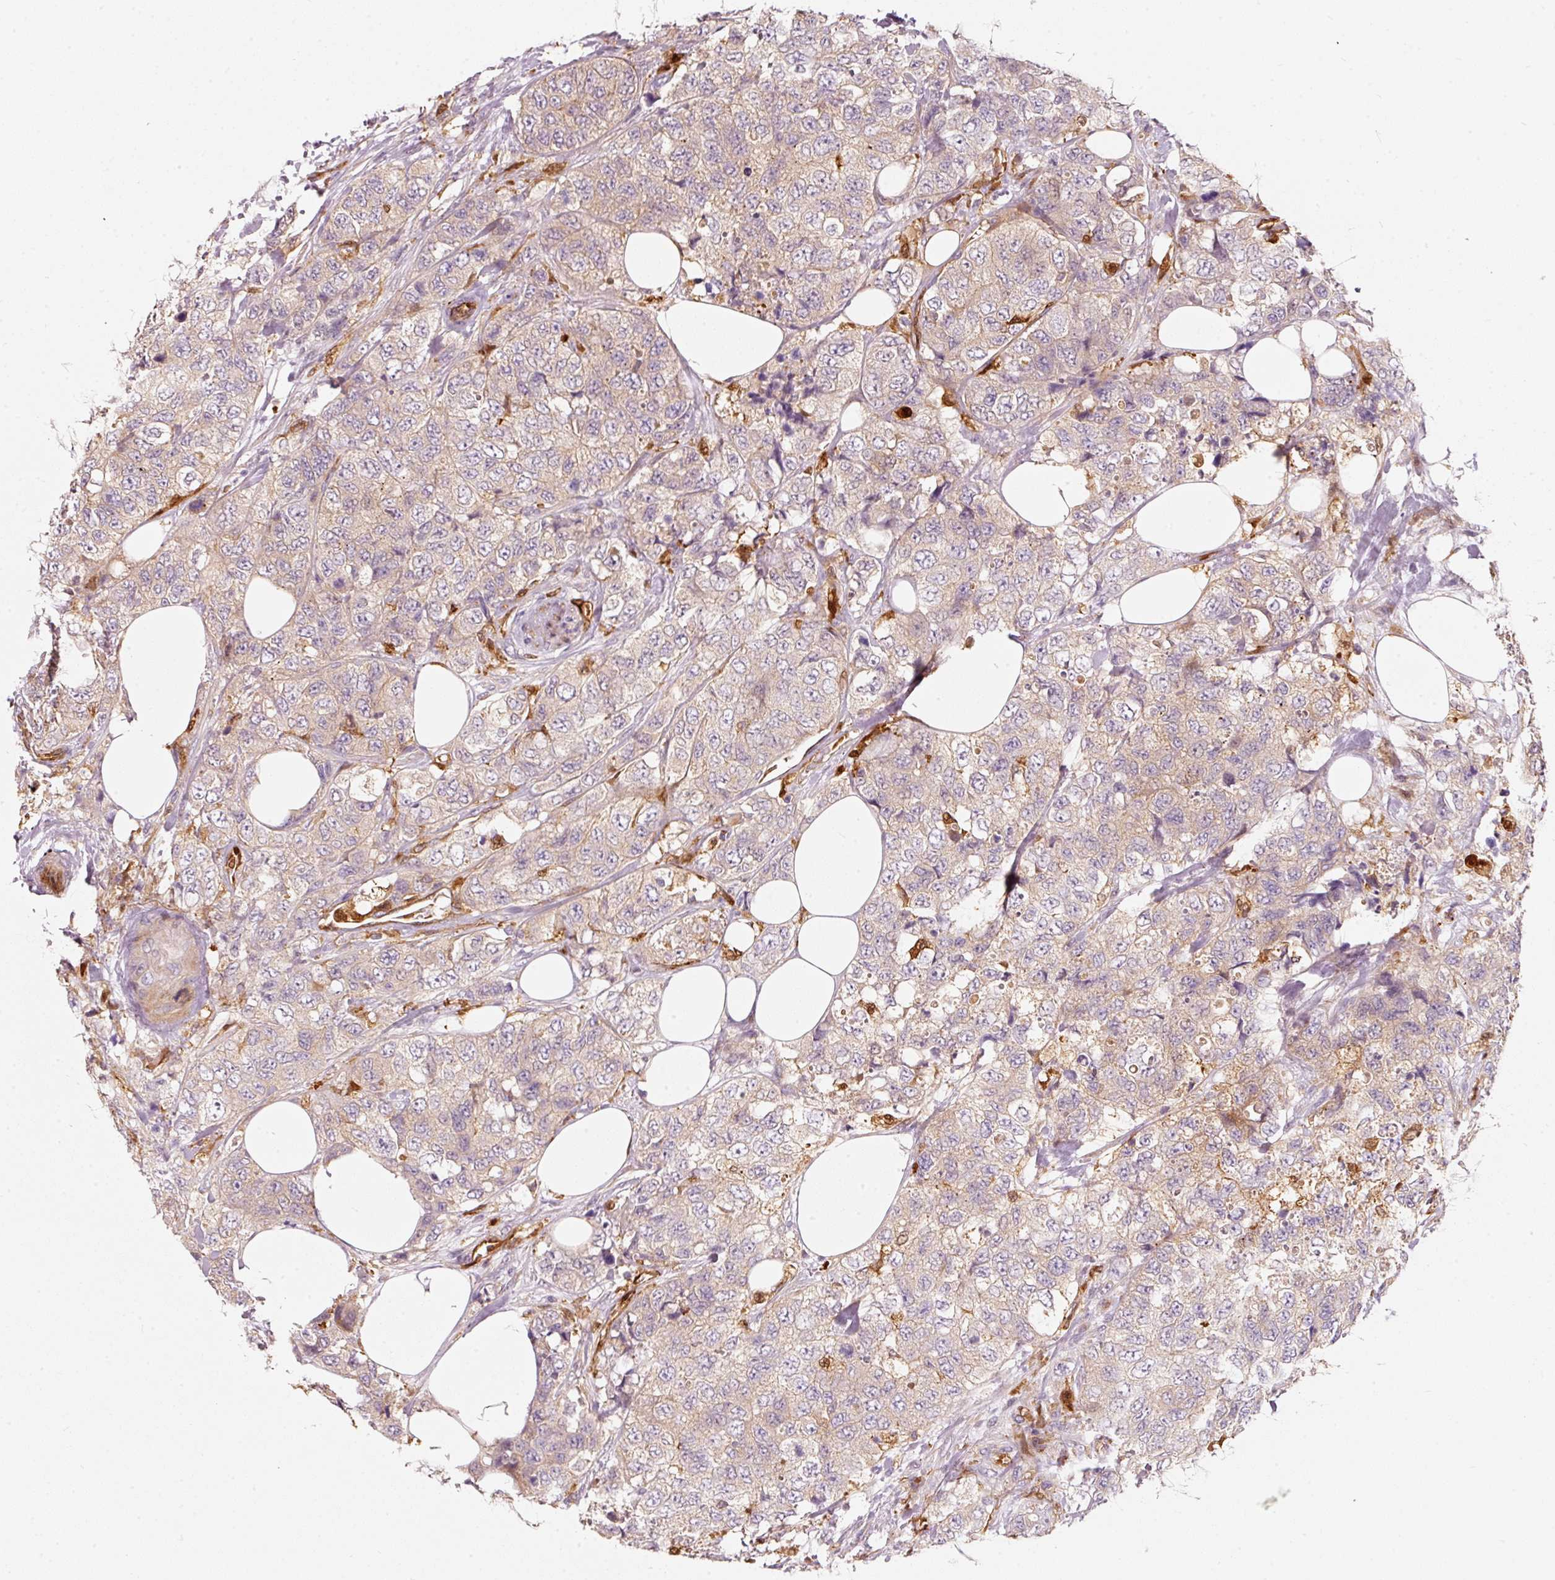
{"staining": {"intensity": "weak", "quantity": "<25%", "location": "cytoplasmic/membranous"}, "tissue": "urothelial cancer", "cell_type": "Tumor cells", "image_type": "cancer", "snomed": [{"axis": "morphology", "description": "Urothelial carcinoma, High grade"}, {"axis": "topography", "description": "Urinary bladder"}], "caption": "Immunohistochemistry (IHC) of urothelial cancer displays no positivity in tumor cells. (Immunohistochemistry (IHC), brightfield microscopy, high magnification).", "gene": "IQGAP2", "patient": {"sex": "female", "age": 78}}